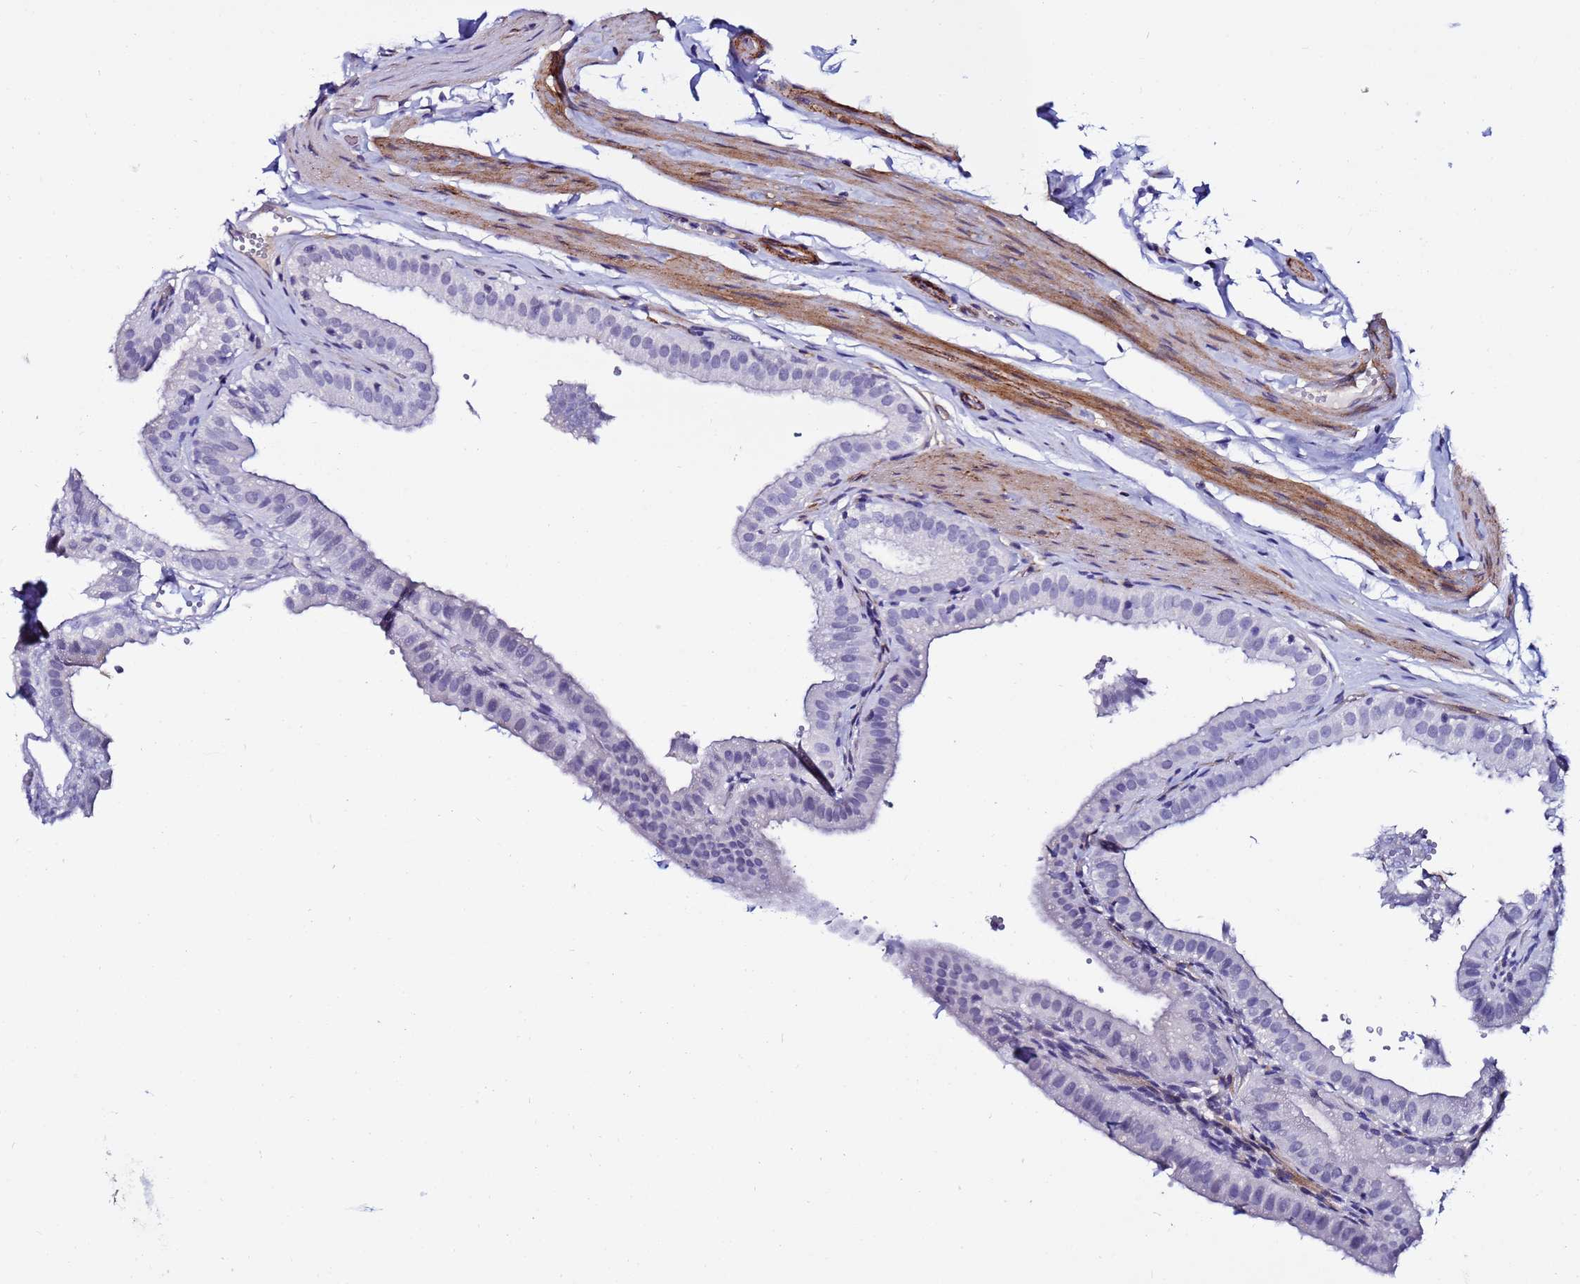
{"staining": {"intensity": "negative", "quantity": "none", "location": "none"}, "tissue": "gallbladder", "cell_type": "Glandular cells", "image_type": "normal", "snomed": [{"axis": "morphology", "description": "Normal tissue, NOS"}, {"axis": "topography", "description": "Gallbladder"}], "caption": "An IHC histopathology image of benign gallbladder is shown. There is no staining in glandular cells of gallbladder.", "gene": "DEFB104A", "patient": {"sex": "female", "age": 61}}